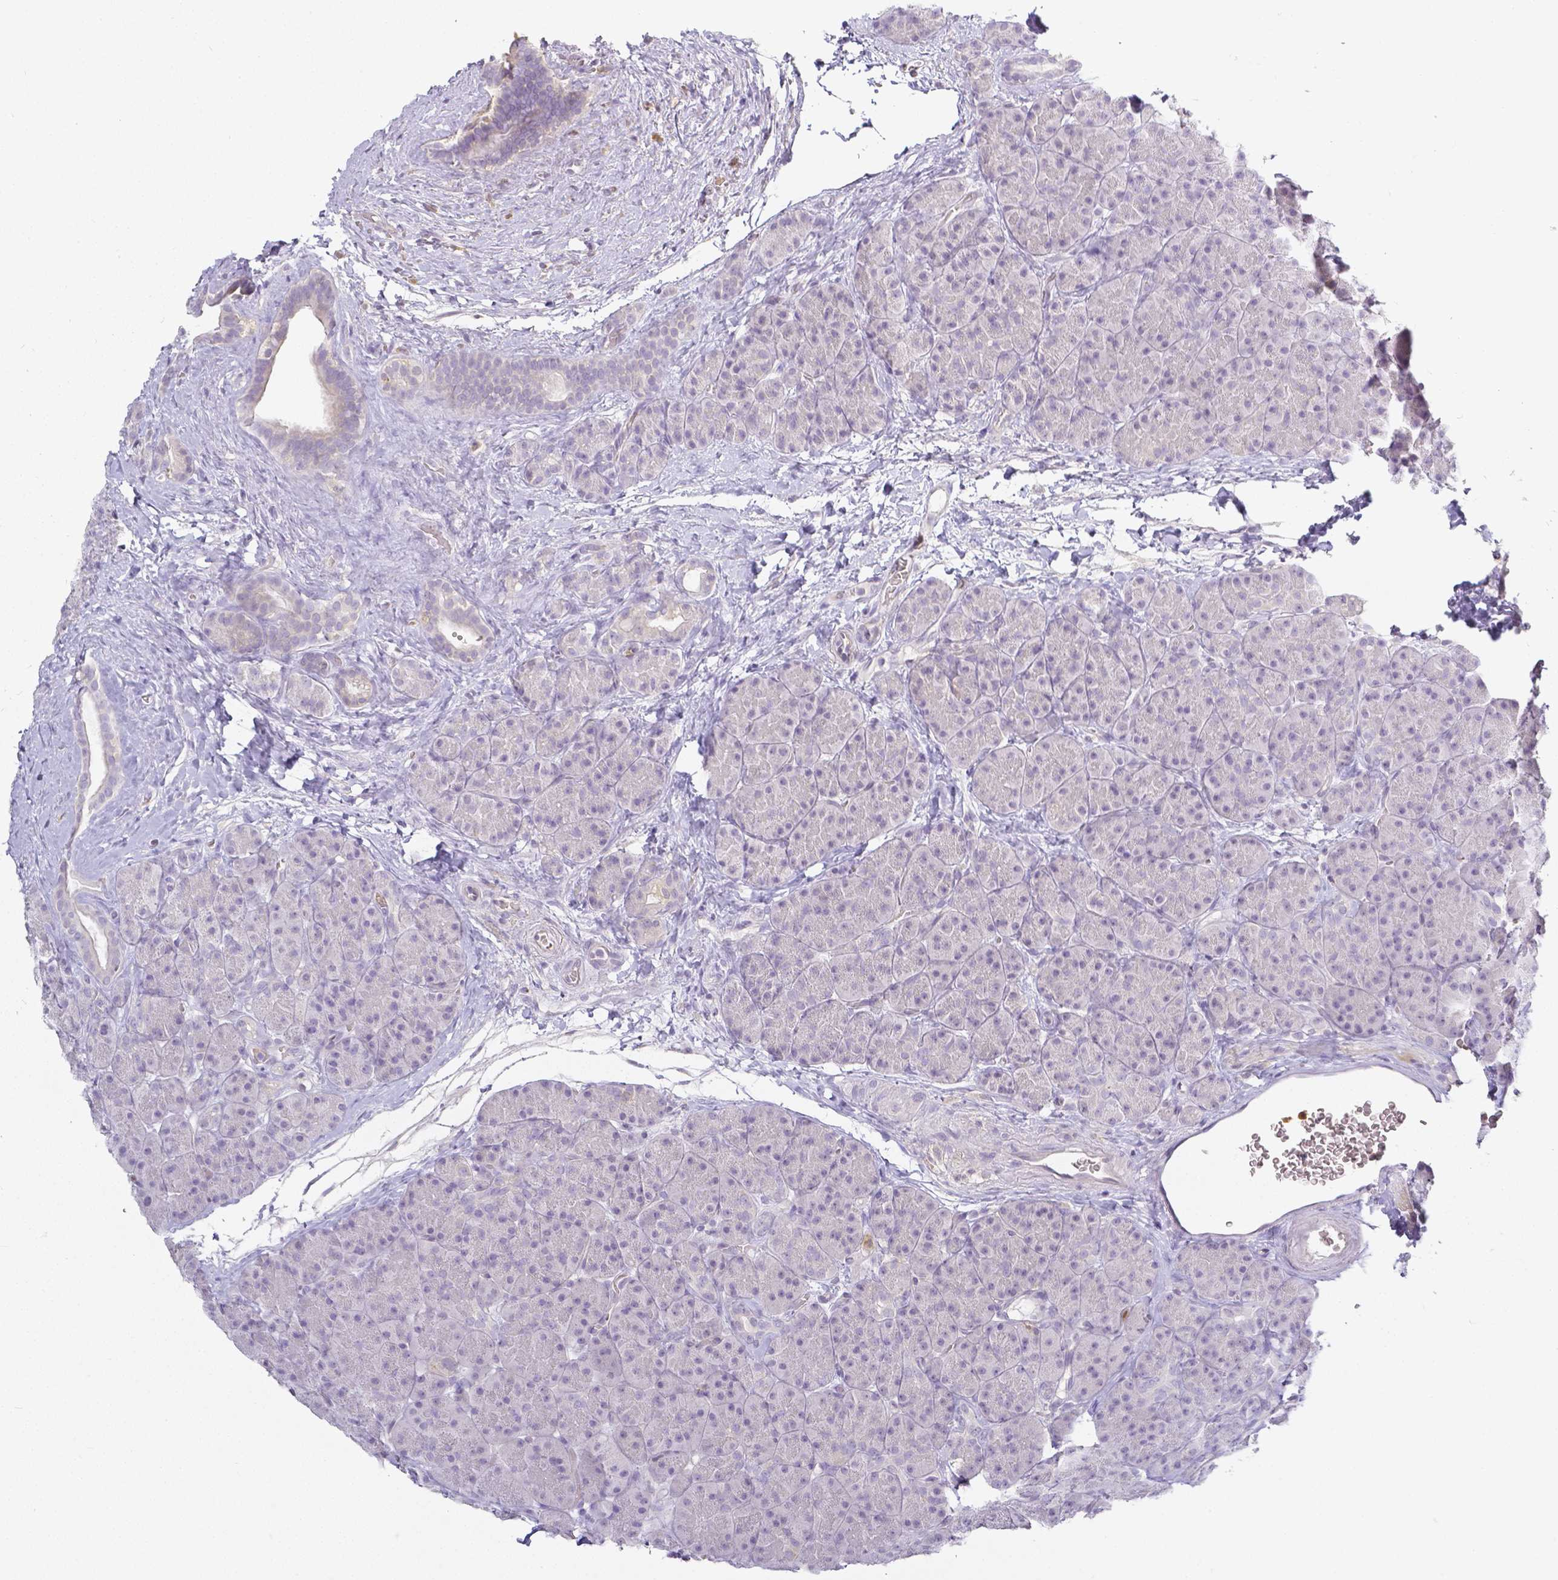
{"staining": {"intensity": "negative", "quantity": "none", "location": "none"}, "tissue": "pancreas", "cell_type": "Exocrine glandular cells", "image_type": "normal", "snomed": [{"axis": "morphology", "description": "Normal tissue, NOS"}, {"axis": "topography", "description": "Pancreas"}], "caption": "Immunohistochemical staining of unremarkable human pancreas displays no significant positivity in exocrine glandular cells. (Brightfield microscopy of DAB IHC at high magnification).", "gene": "KCNH1", "patient": {"sex": "male", "age": 57}}